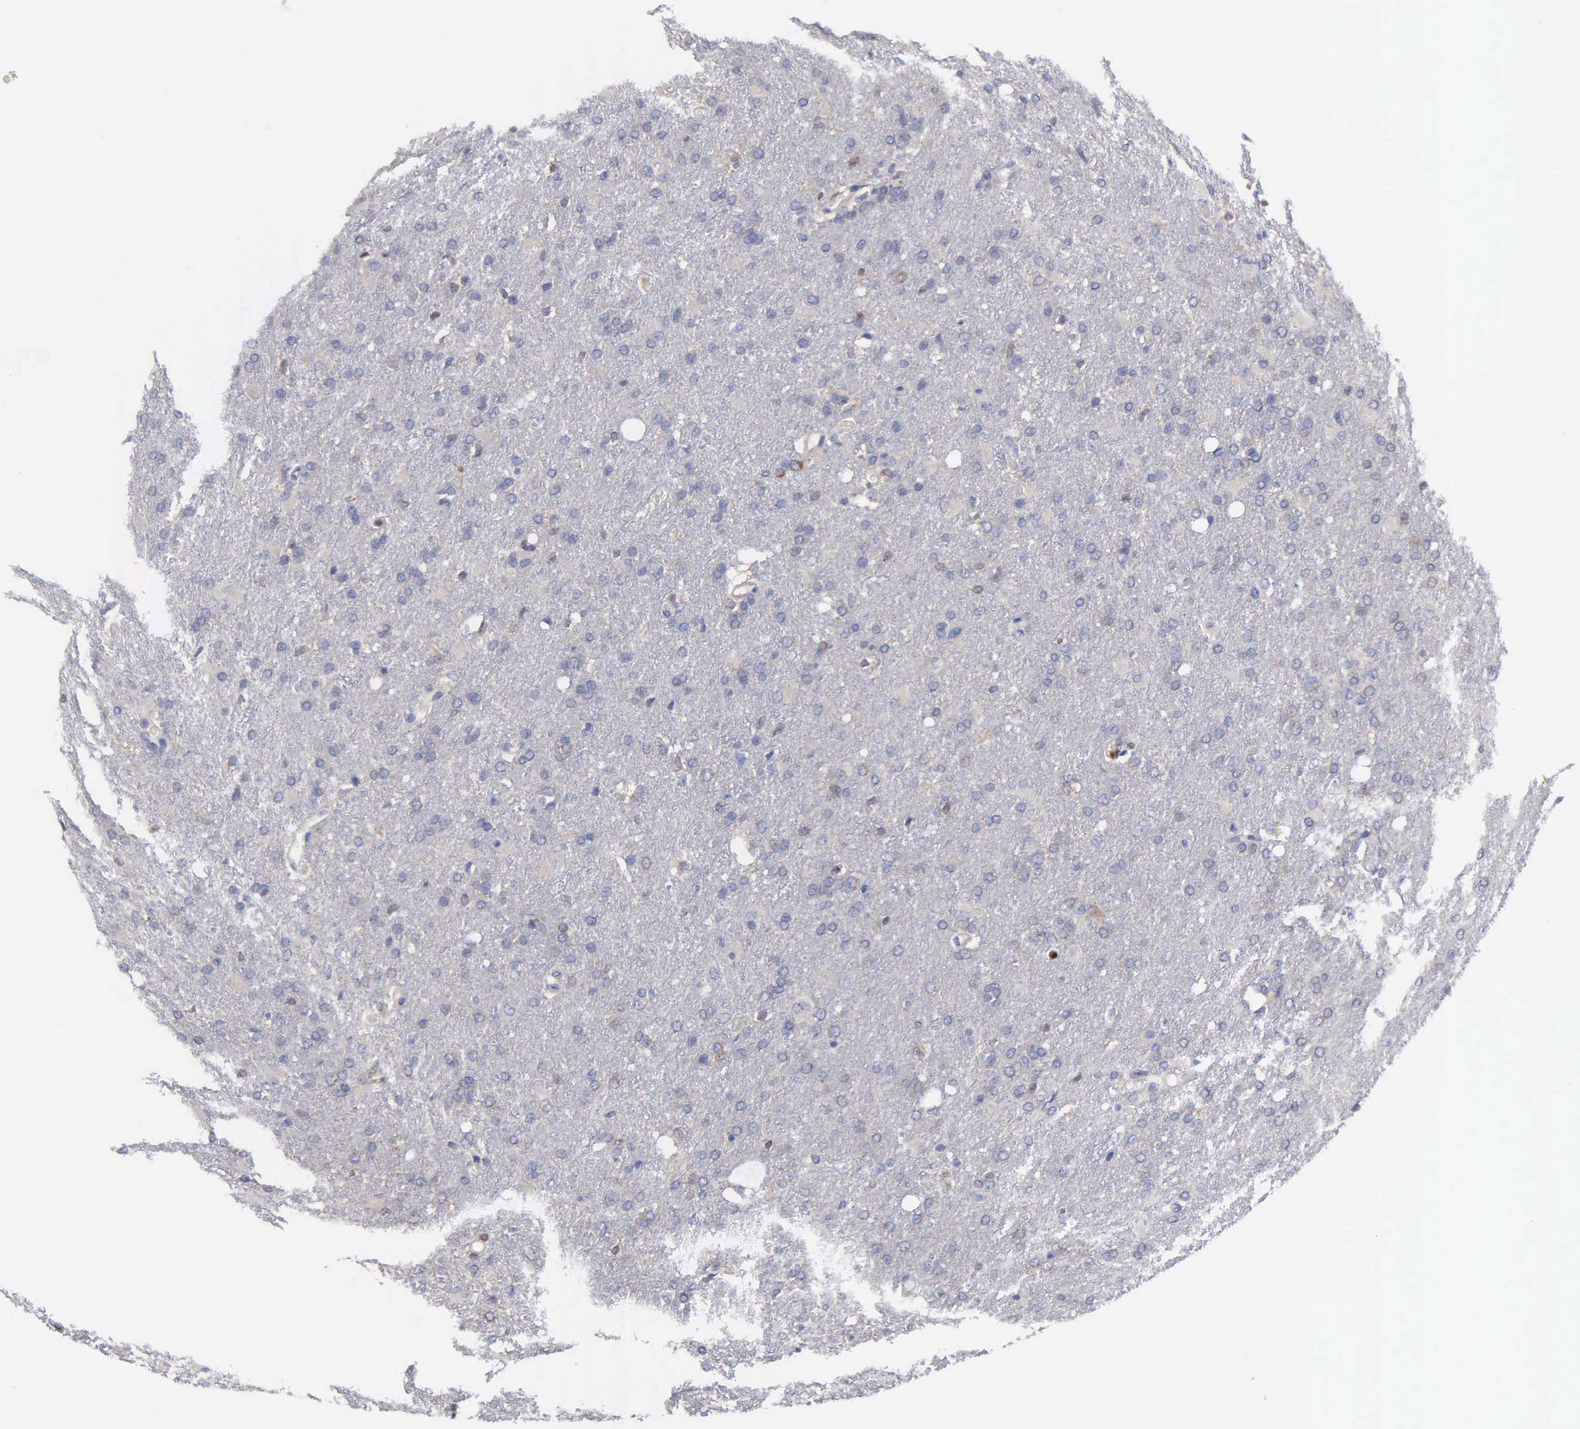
{"staining": {"intensity": "negative", "quantity": "none", "location": "none"}, "tissue": "glioma", "cell_type": "Tumor cells", "image_type": "cancer", "snomed": [{"axis": "morphology", "description": "Glioma, malignant, High grade"}, {"axis": "topography", "description": "Brain"}], "caption": "This is an IHC micrograph of human glioma. There is no staining in tumor cells.", "gene": "G6PD", "patient": {"sex": "male", "age": 68}}